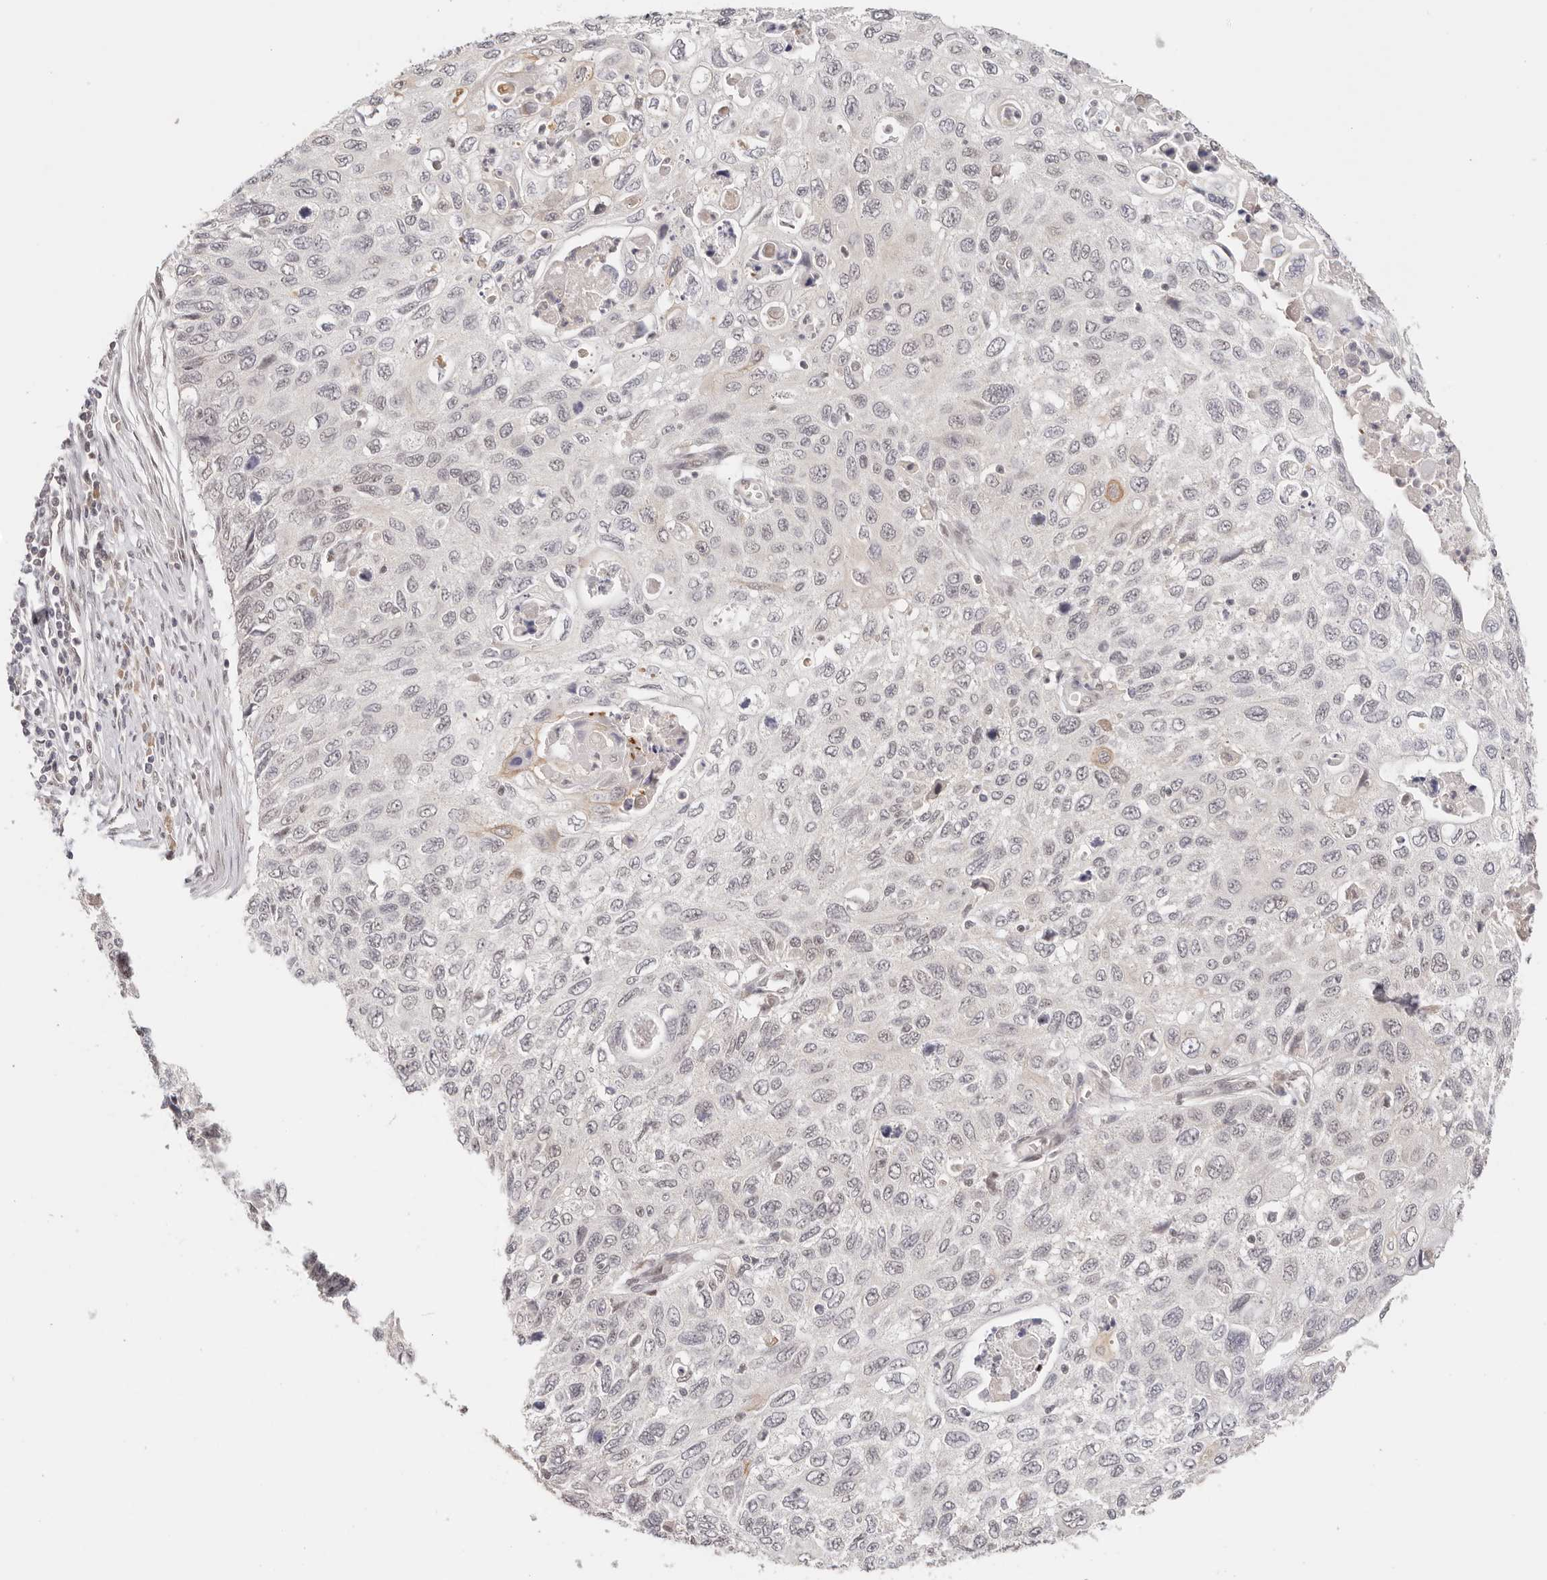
{"staining": {"intensity": "negative", "quantity": "none", "location": "none"}, "tissue": "cervical cancer", "cell_type": "Tumor cells", "image_type": "cancer", "snomed": [{"axis": "morphology", "description": "Squamous cell carcinoma, NOS"}, {"axis": "topography", "description": "Cervix"}], "caption": "This histopathology image is of cervical squamous cell carcinoma stained with immunohistochemistry (IHC) to label a protein in brown with the nuclei are counter-stained blue. There is no expression in tumor cells.", "gene": "RFC3", "patient": {"sex": "female", "age": 70}}